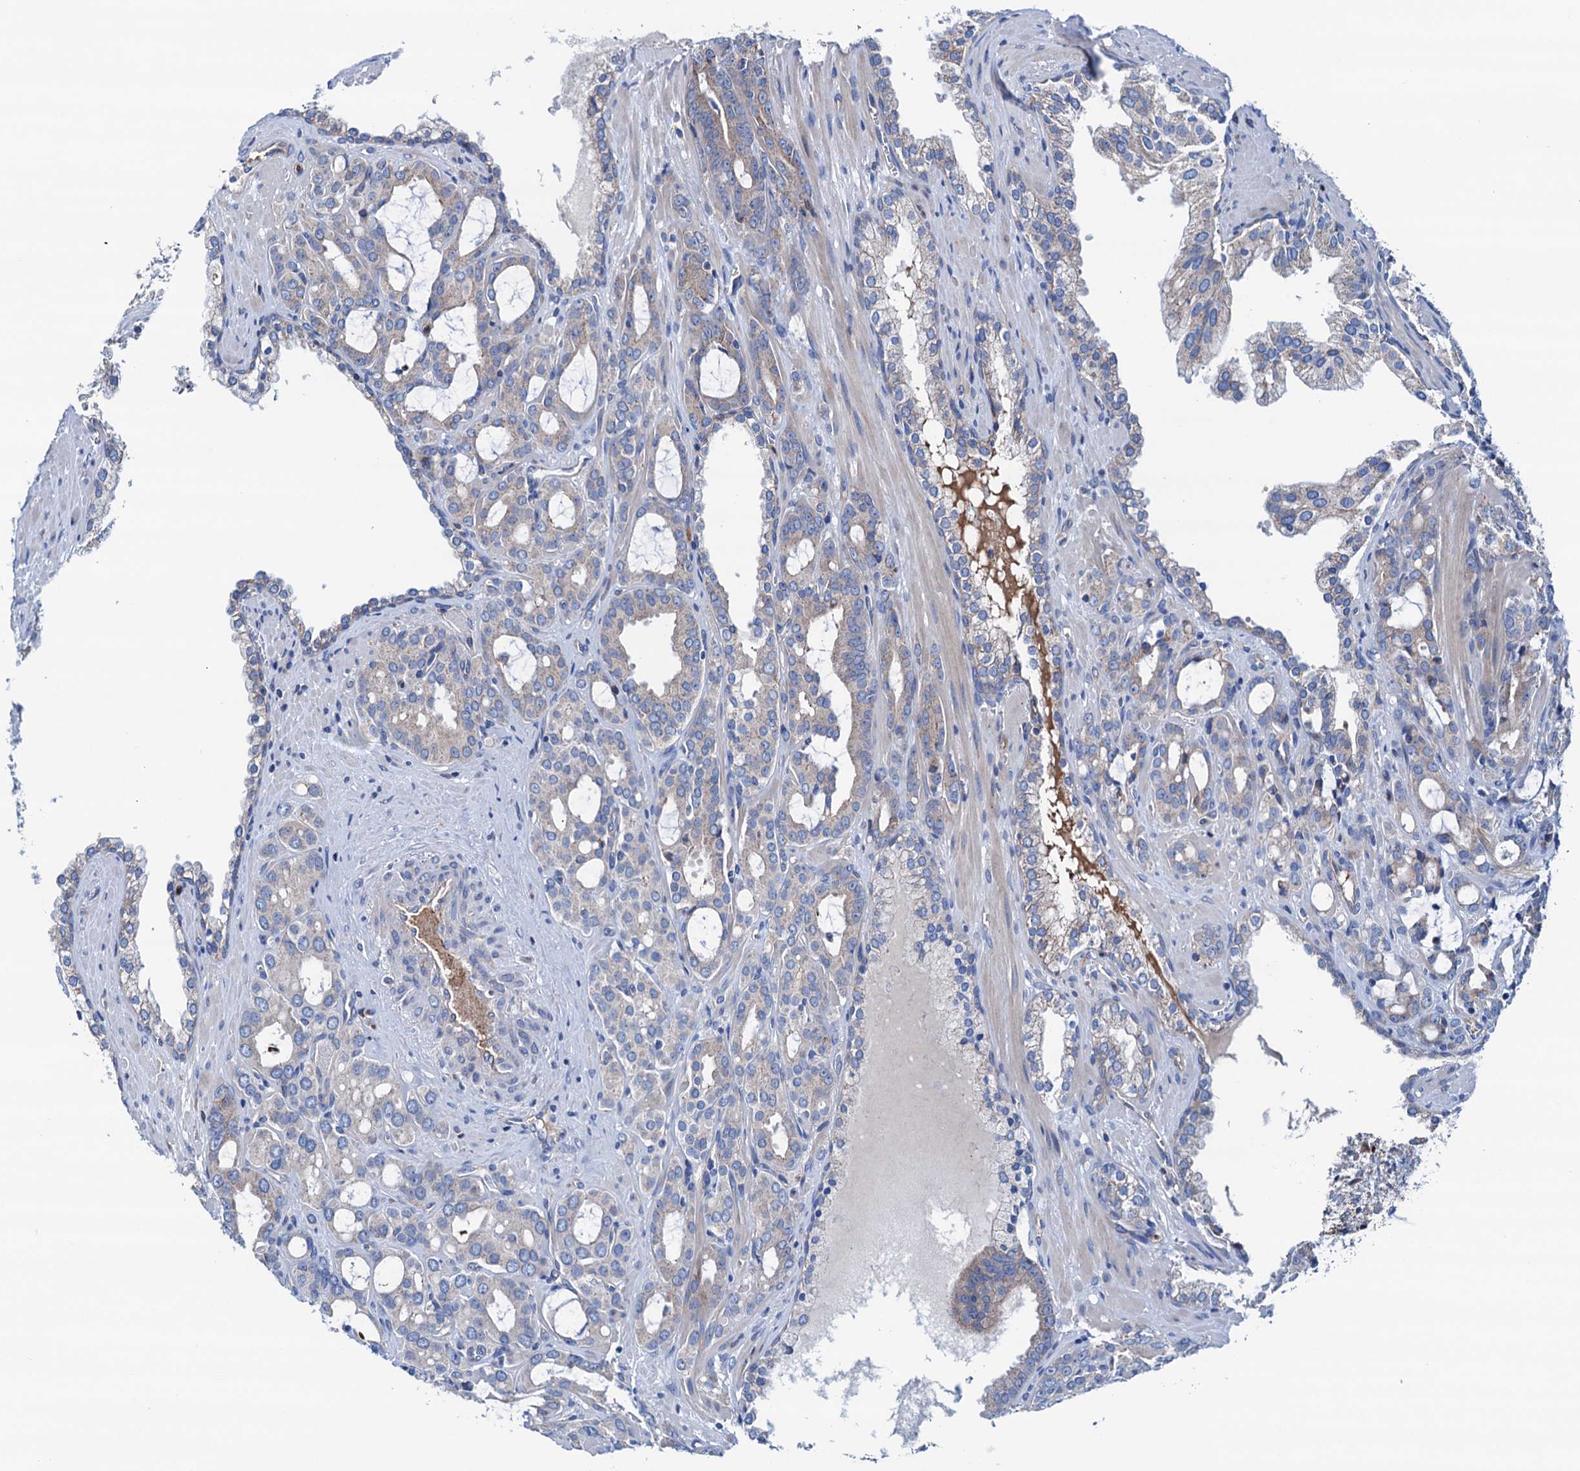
{"staining": {"intensity": "negative", "quantity": "none", "location": "none"}, "tissue": "prostate cancer", "cell_type": "Tumor cells", "image_type": "cancer", "snomed": [{"axis": "morphology", "description": "Adenocarcinoma, High grade"}, {"axis": "topography", "description": "Prostate"}], "caption": "Immunohistochemical staining of human prostate high-grade adenocarcinoma reveals no significant expression in tumor cells.", "gene": "RASSF9", "patient": {"sex": "male", "age": 72}}